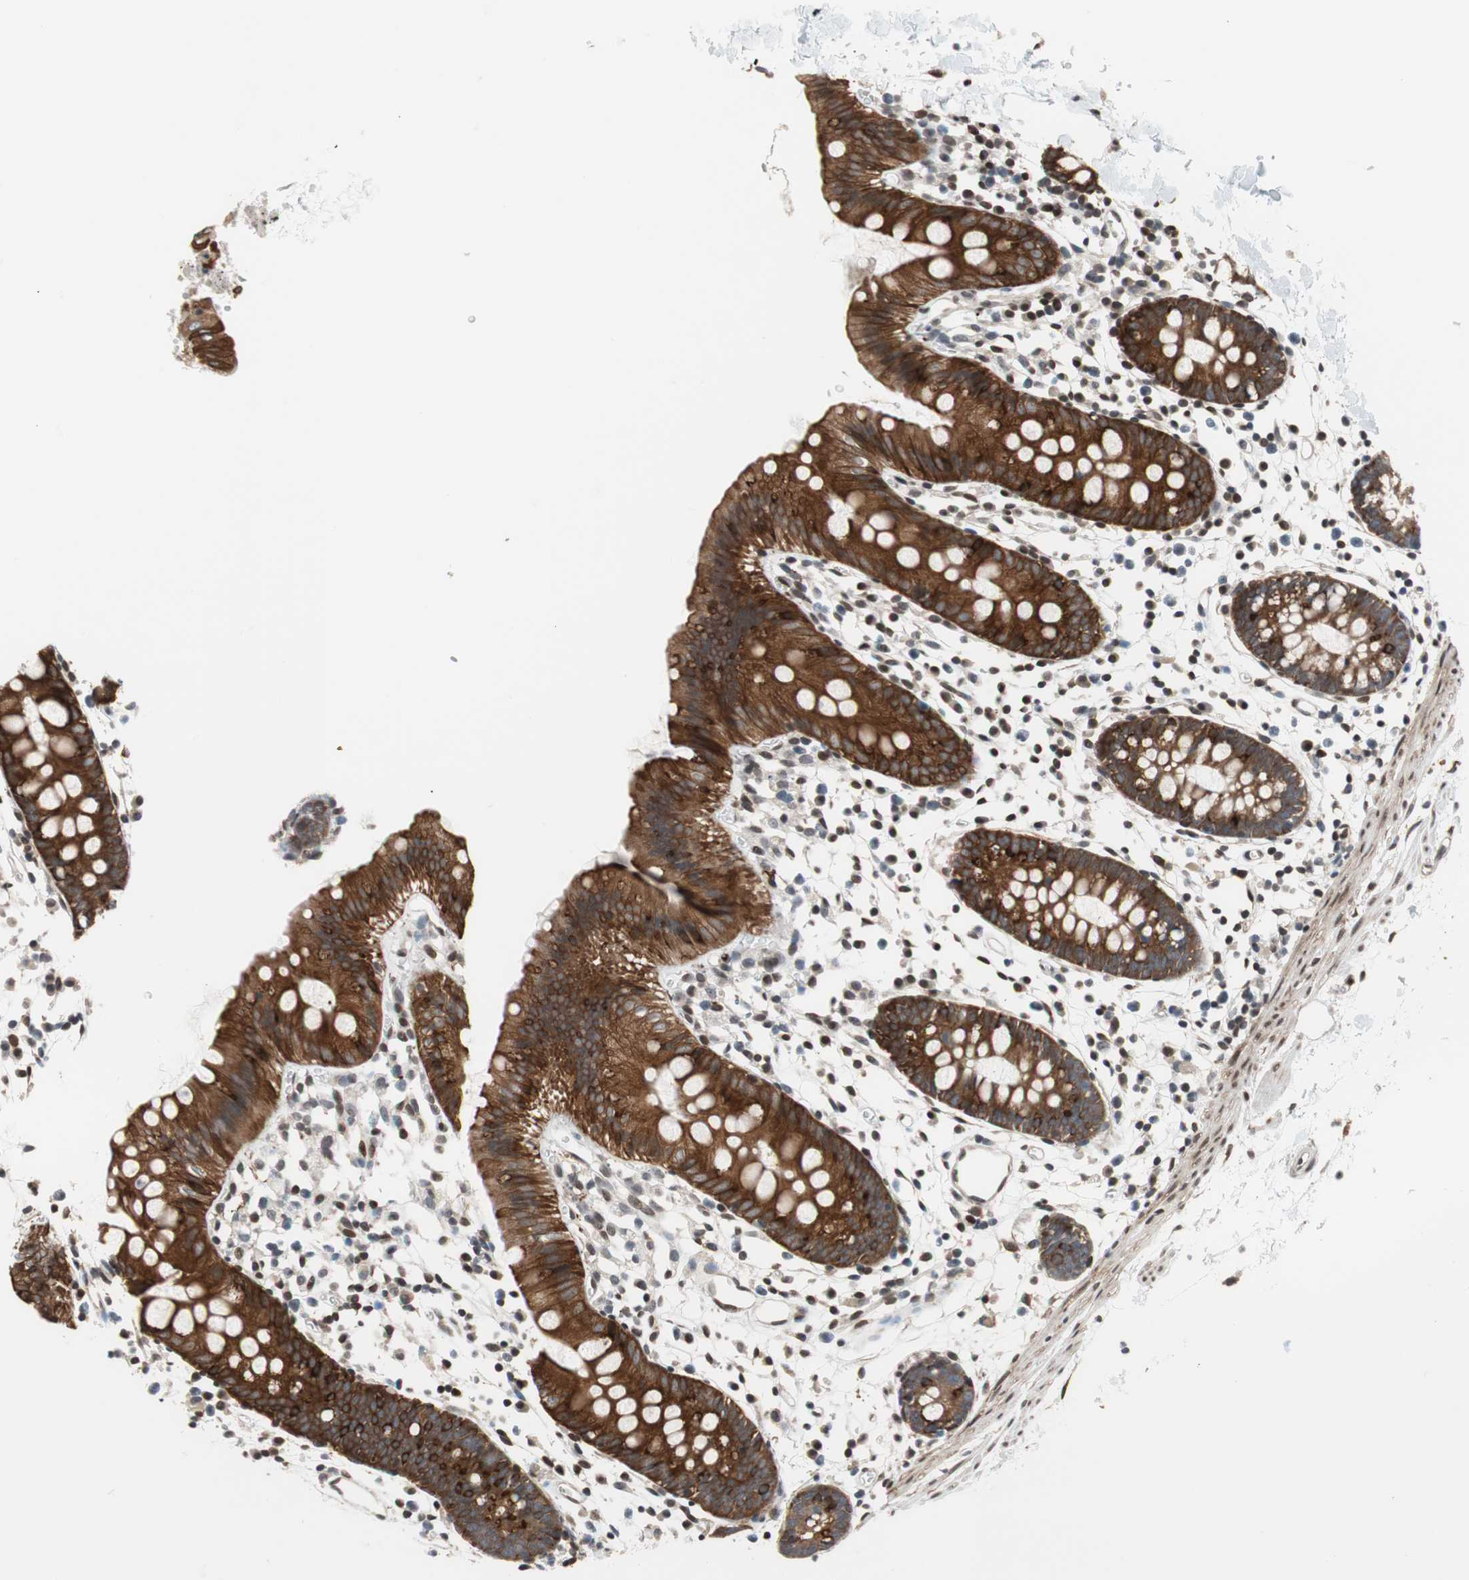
{"staining": {"intensity": "moderate", "quantity": ">75%", "location": "cytoplasmic/membranous,nuclear"}, "tissue": "colon", "cell_type": "Endothelial cells", "image_type": "normal", "snomed": [{"axis": "morphology", "description": "Normal tissue, NOS"}, {"axis": "topography", "description": "Colon"}], "caption": "Colon stained with DAB (3,3'-diaminobenzidine) immunohistochemistry (IHC) displays medium levels of moderate cytoplasmic/membranous,nuclear positivity in about >75% of endothelial cells.", "gene": "ZNF512B", "patient": {"sex": "male", "age": 14}}